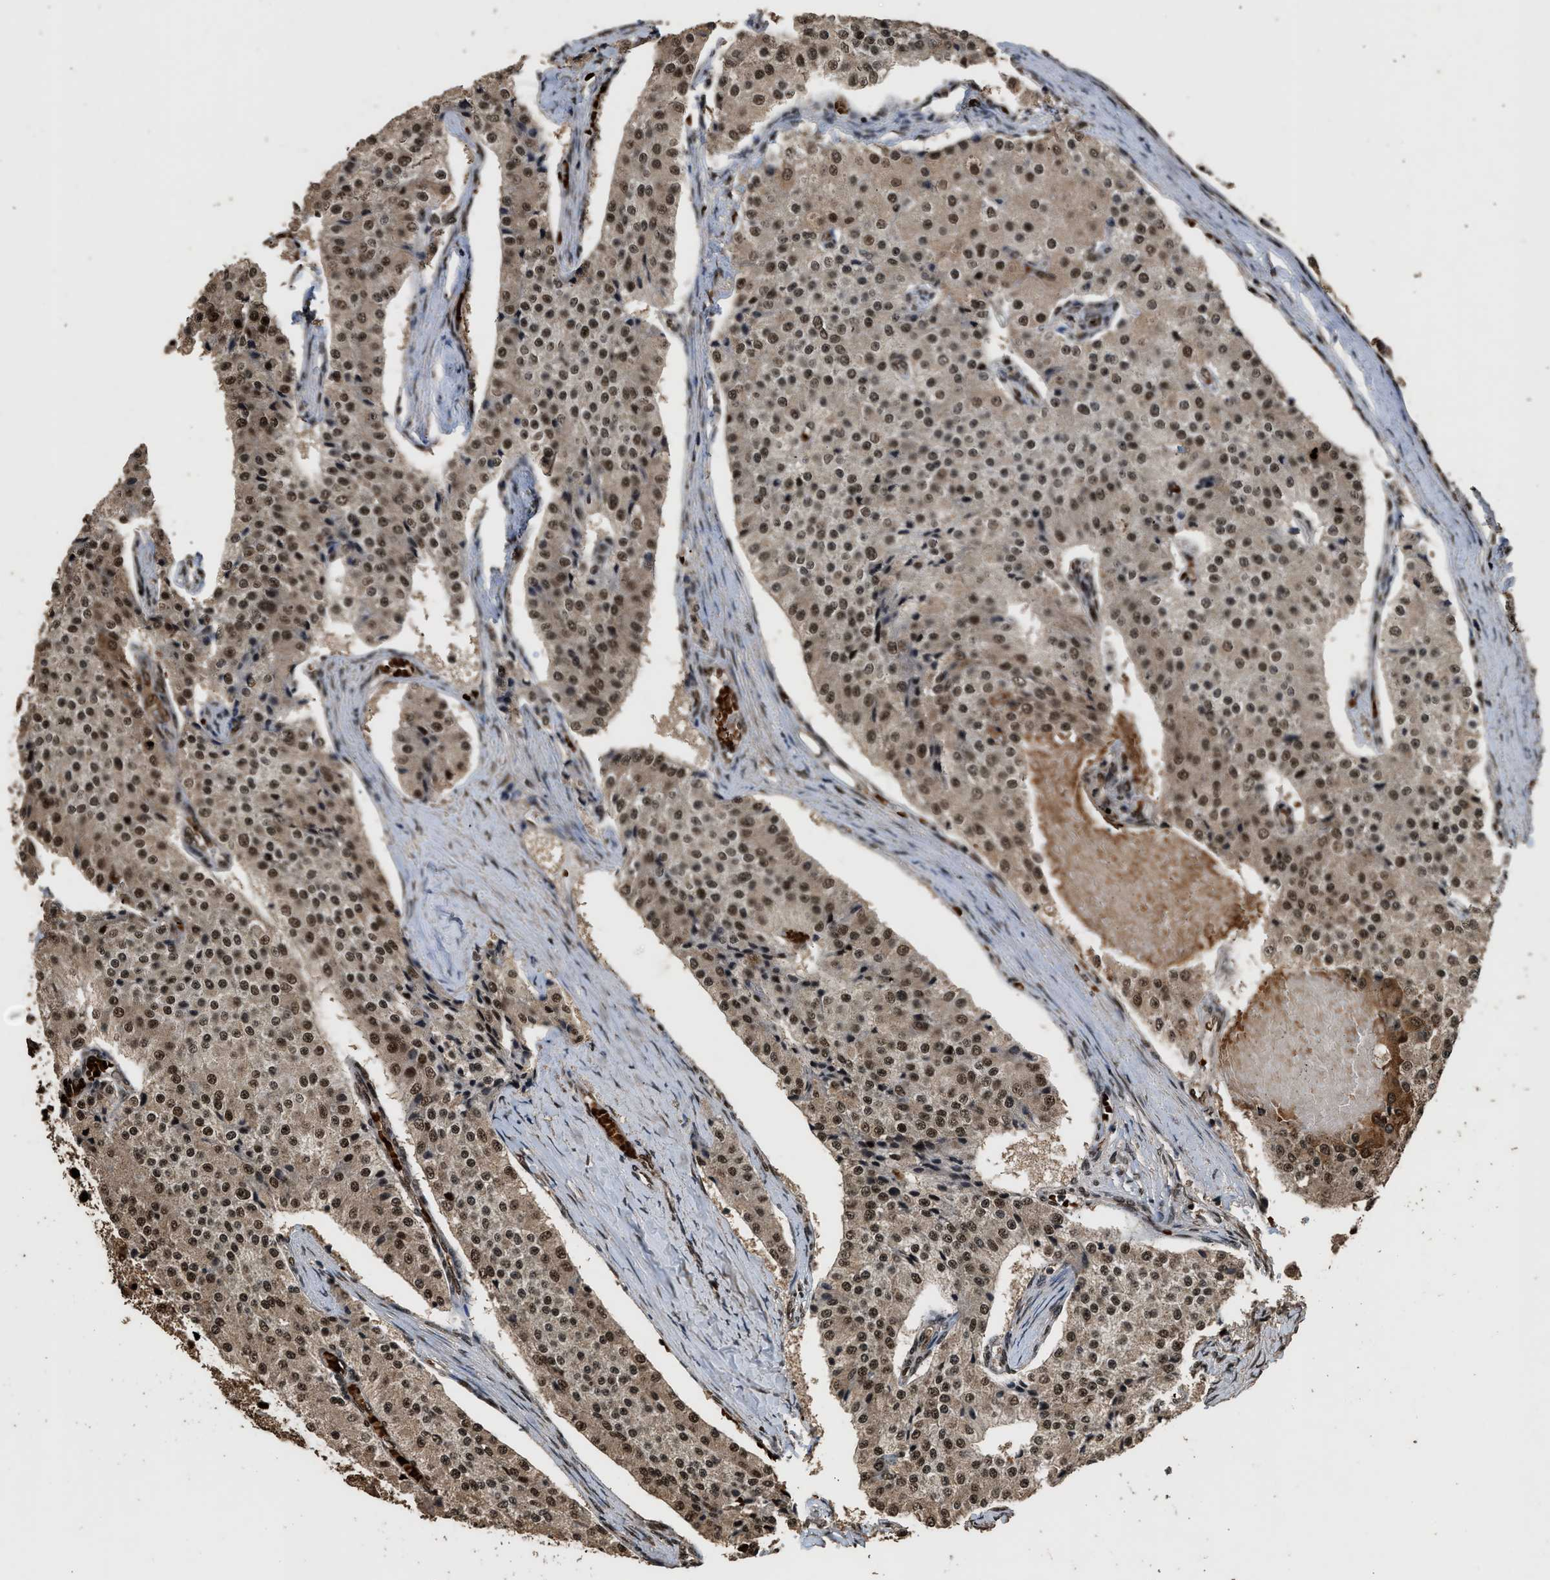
{"staining": {"intensity": "strong", "quantity": ">75%", "location": "nuclear"}, "tissue": "carcinoid", "cell_type": "Tumor cells", "image_type": "cancer", "snomed": [{"axis": "morphology", "description": "Carcinoid, malignant, NOS"}, {"axis": "topography", "description": "Colon"}], "caption": "Tumor cells display strong nuclear positivity in about >75% of cells in carcinoid (malignant).", "gene": "PPP4R3B", "patient": {"sex": "female", "age": 52}}